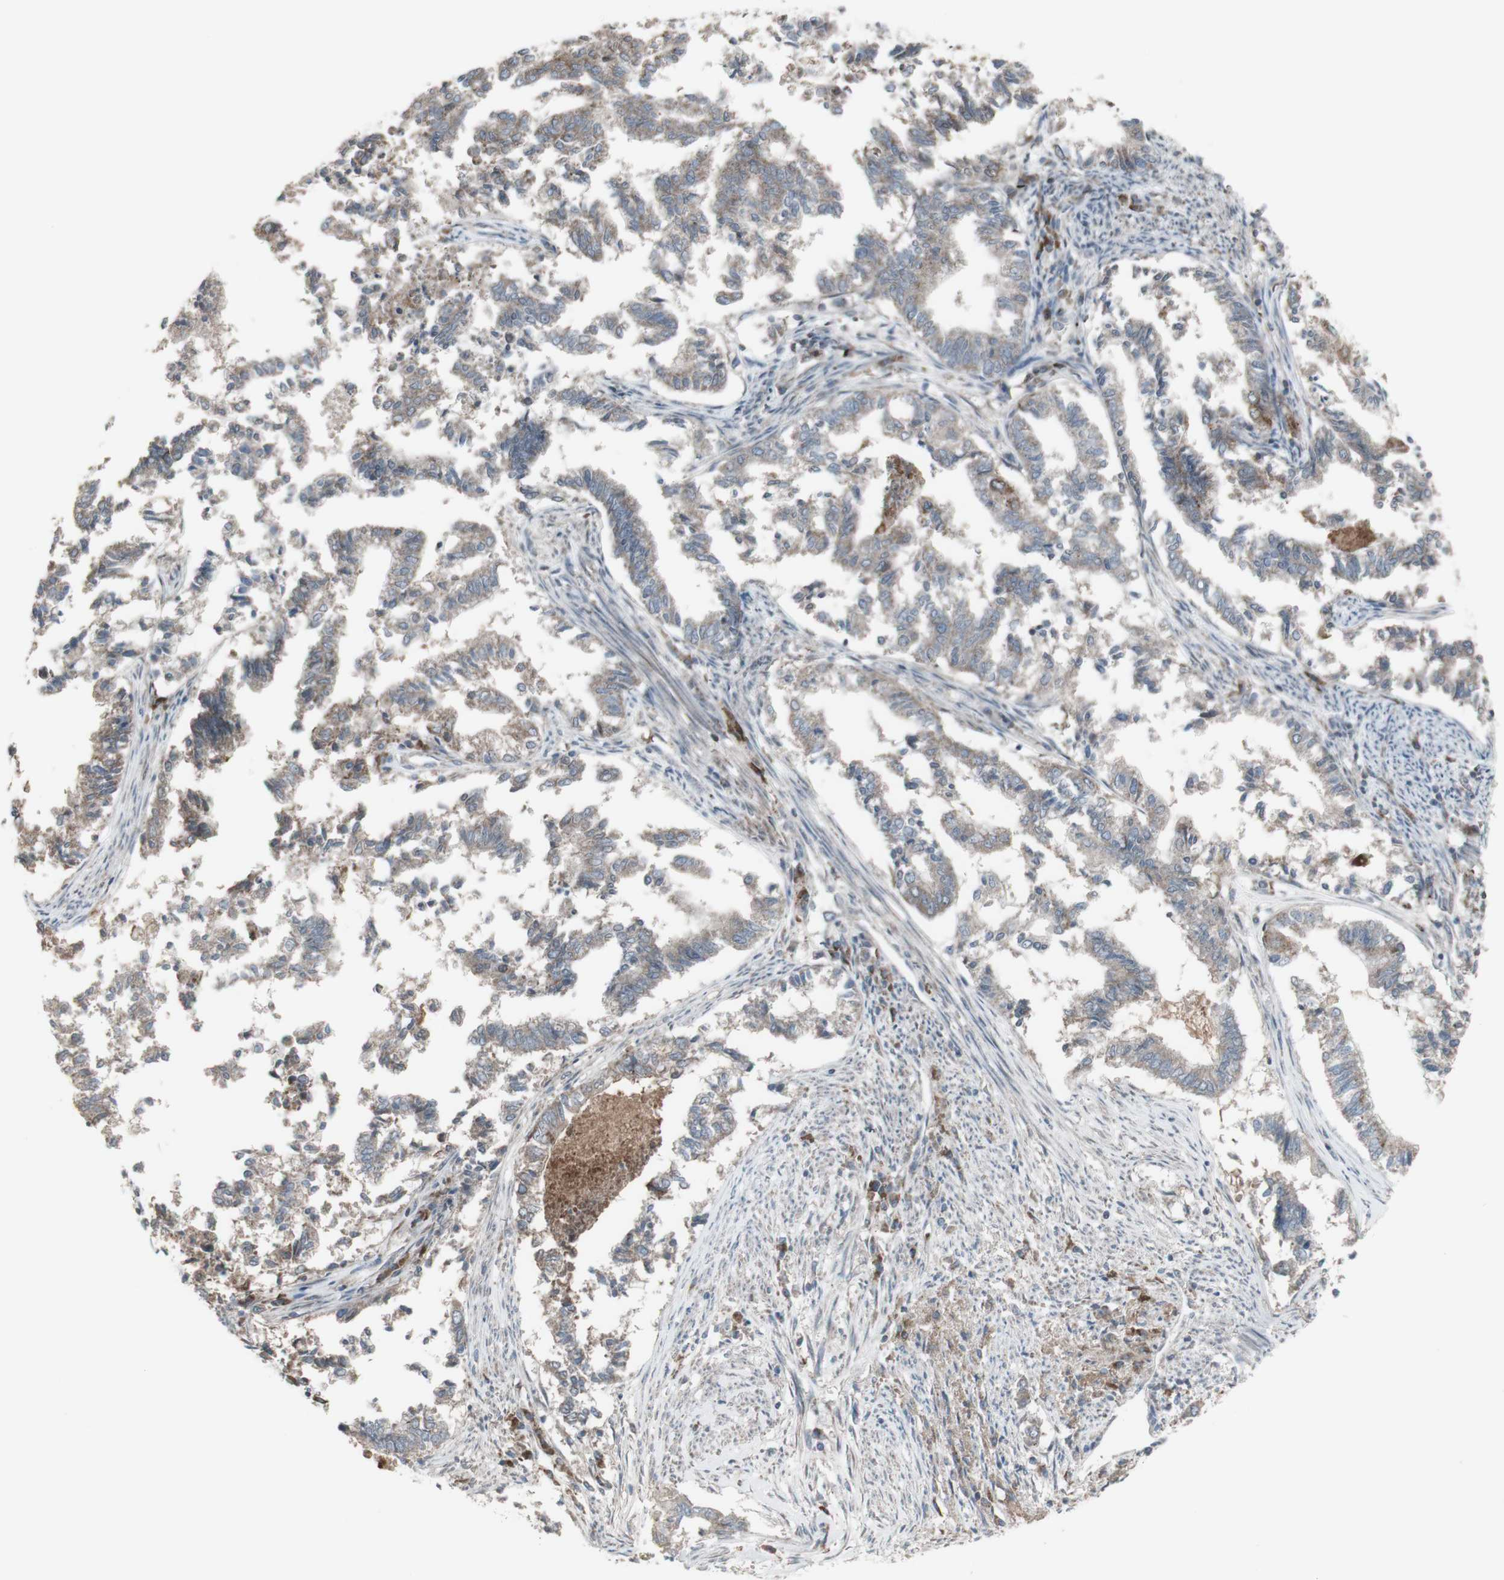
{"staining": {"intensity": "weak", "quantity": ">75%", "location": "cytoplasmic/membranous"}, "tissue": "endometrial cancer", "cell_type": "Tumor cells", "image_type": "cancer", "snomed": [{"axis": "morphology", "description": "Necrosis, NOS"}, {"axis": "morphology", "description": "Adenocarcinoma, NOS"}, {"axis": "topography", "description": "Endometrium"}], "caption": "An image showing weak cytoplasmic/membranous expression in approximately >75% of tumor cells in endometrial adenocarcinoma, as visualized by brown immunohistochemical staining.", "gene": "SHC1", "patient": {"sex": "female", "age": 79}}